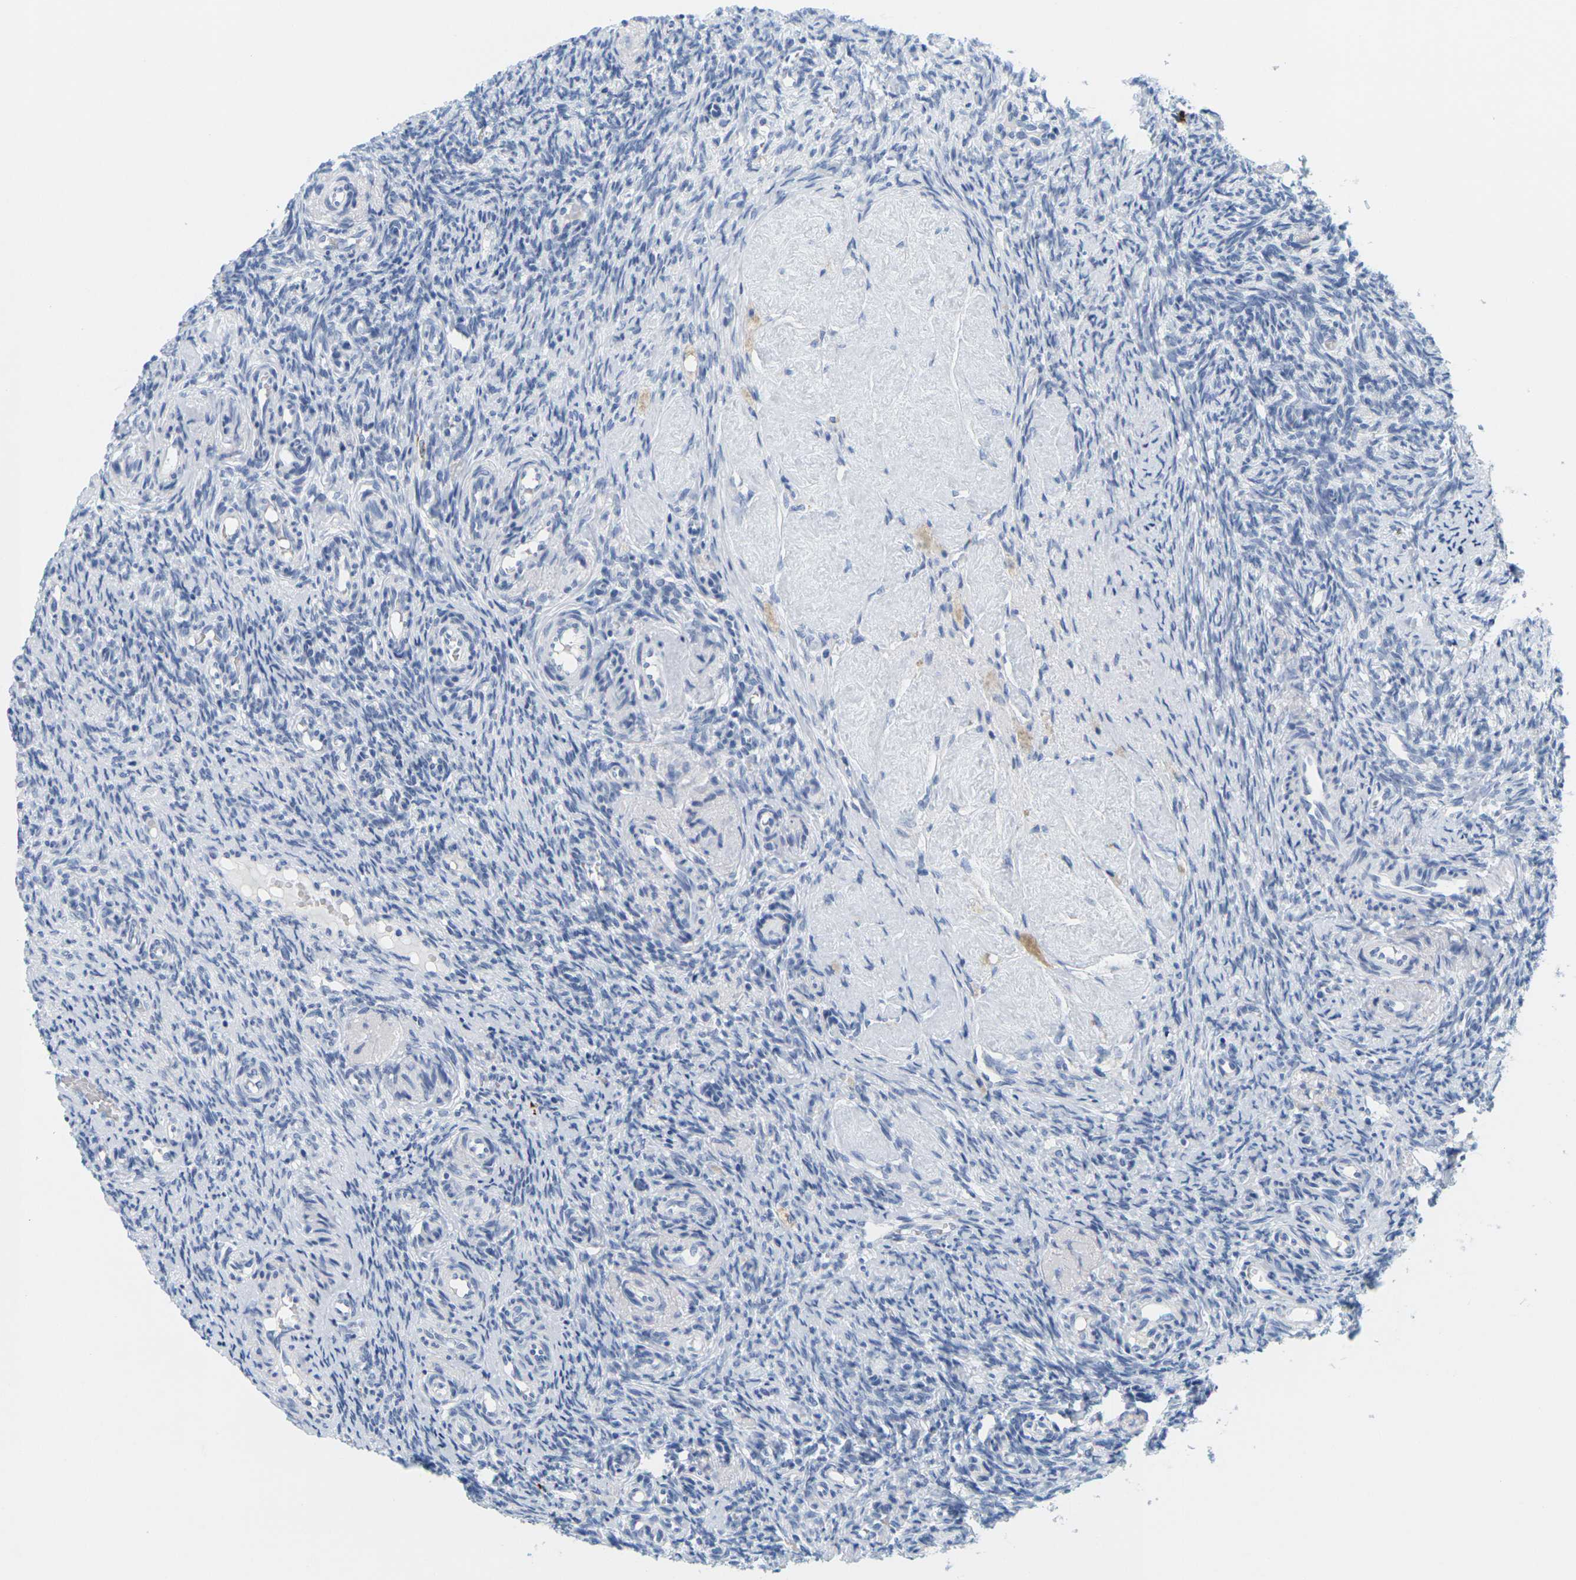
{"staining": {"intensity": "negative", "quantity": "none", "location": "none"}, "tissue": "ovary", "cell_type": "Follicle cells", "image_type": "normal", "snomed": [{"axis": "morphology", "description": "Normal tissue, NOS"}, {"axis": "topography", "description": "Ovary"}], "caption": "Immunohistochemical staining of benign human ovary reveals no significant positivity in follicle cells. The staining was performed using DAB (3,3'-diaminobenzidine) to visualize the protein expression in brown, while the nuclei were stained in blue with hematoxylin (Magnification: 20x).", "gene": "HLA", "patient": {"sex": "female", "age": 41}}